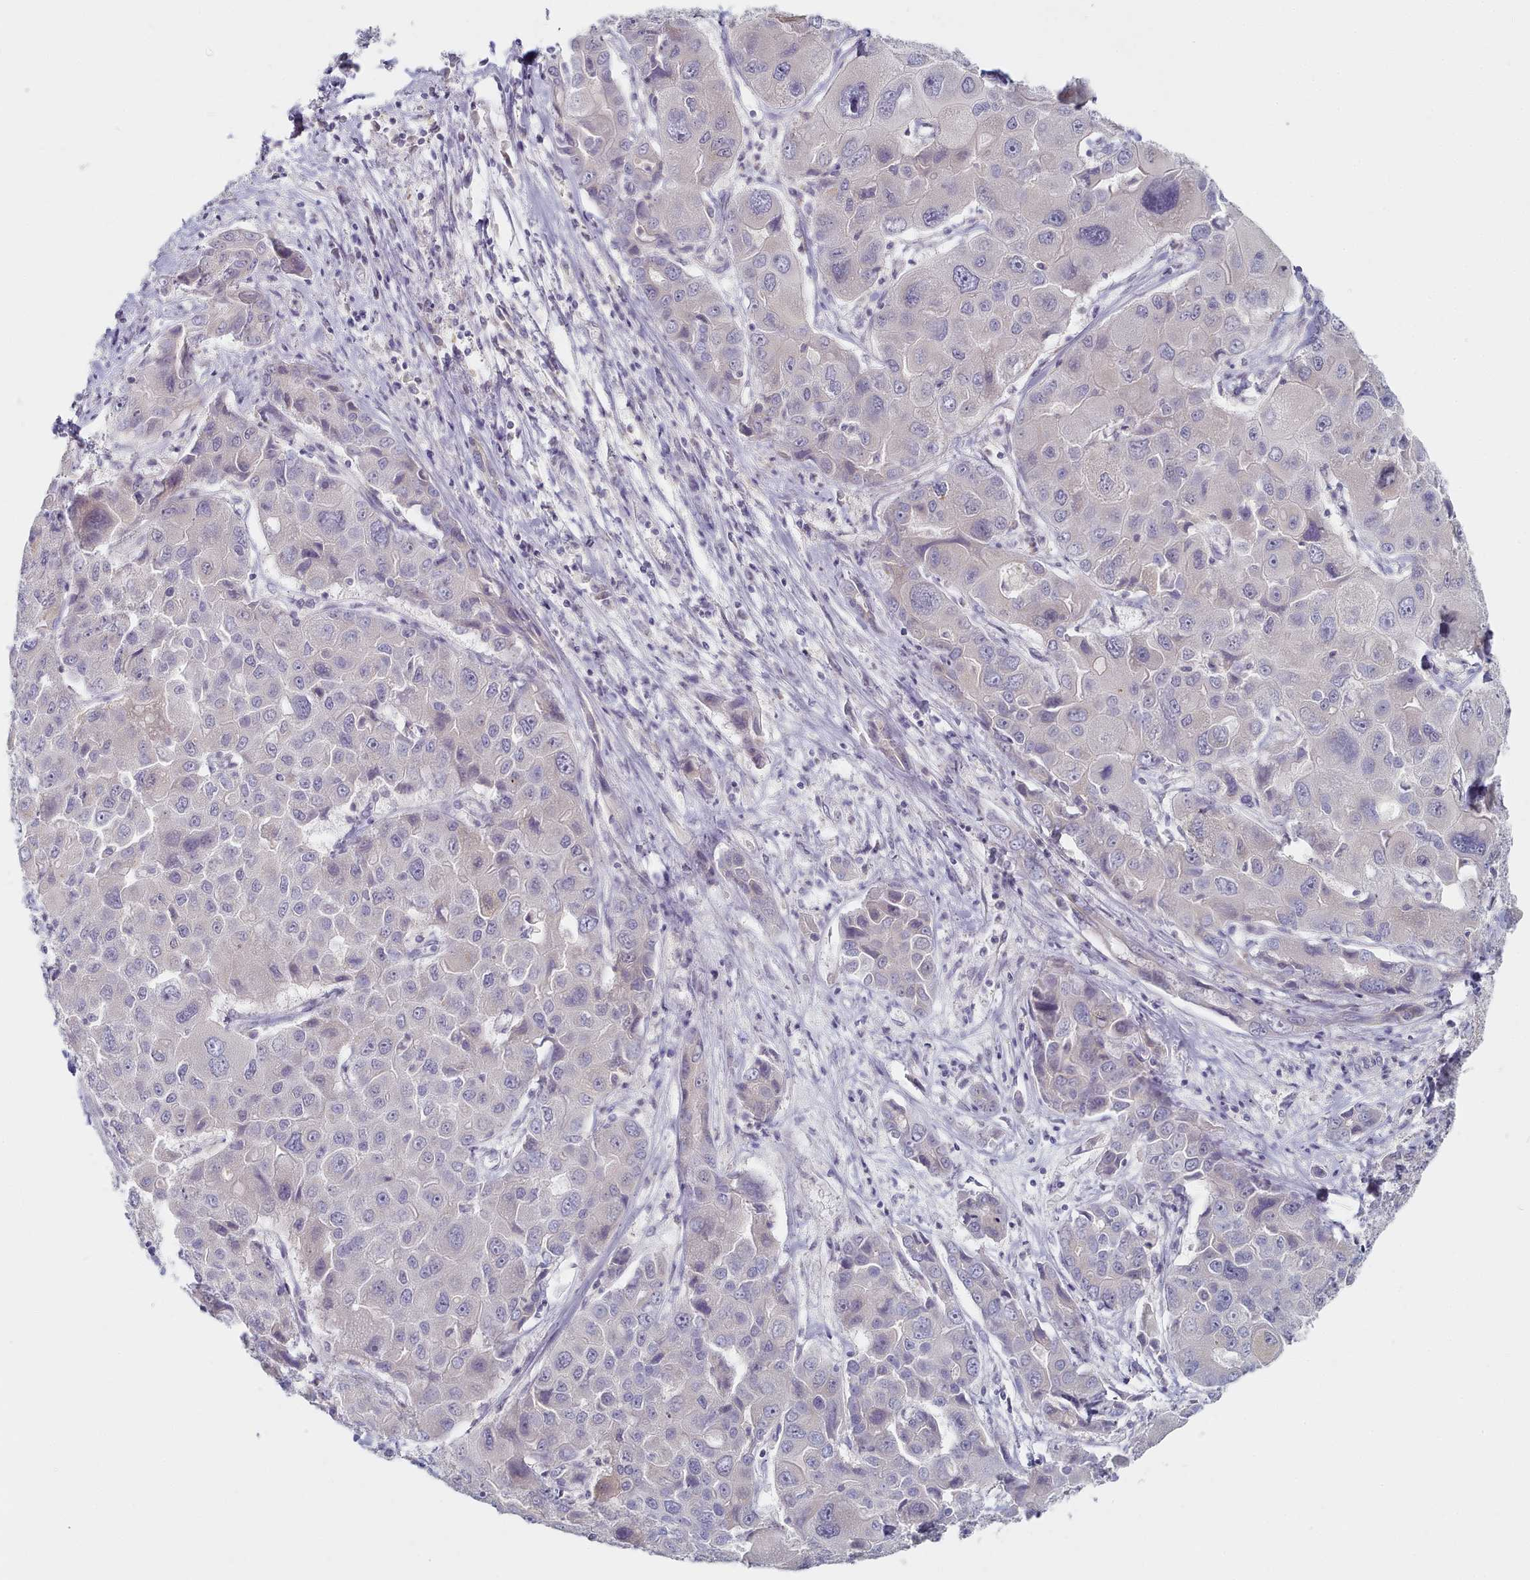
{"staining": {"intensity": "negative", "quantity": "none", "location": "none"}, "tissue": "liver cancer", "cell_type": "Tumor cells", "image_type": "cancer", "snomed": [{"axis": "morphology", "description": "Cholangiocarcinoma"}, {"axis": "topography", "description": "Liver"}], "caption": "Protein analysis of liver cancer reveals no significant expression in tumor cells.", "gene": "TYW1B", "patient": {"sex": "male", "age": 67}}